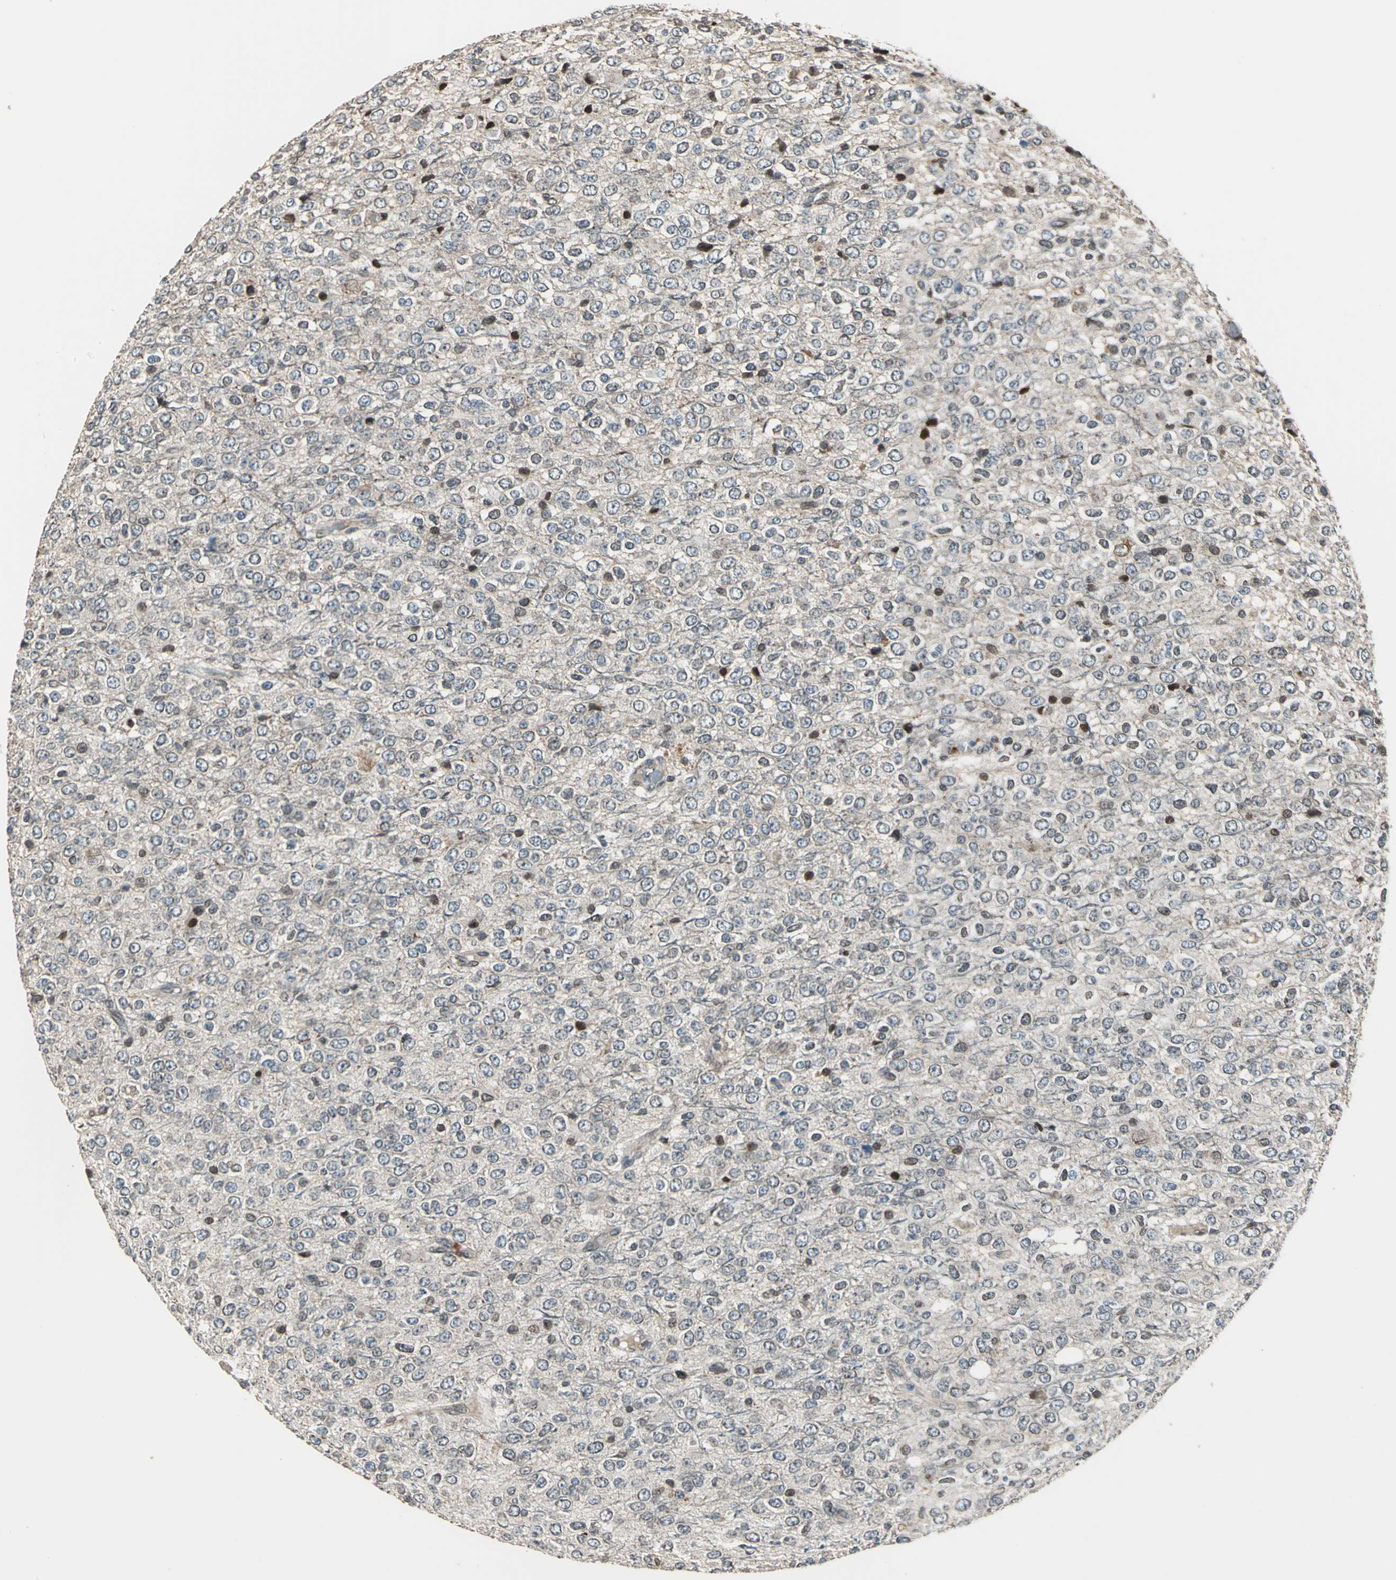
{"staining": {"intensity": "moderate", "quantity": "<25%", "location": "nuclear"}, "tissue": "glioma", "cell_type": "Tumor cells", "image_type": "cancer", "snomed": [{"axis": "morphology", "description": "Glioma, malignant, High grade"}, {"axis": "topography", "description": "pancreas cauda"}], "caption": "High-magnification brightfield microscopy of high-grade glioma (malignant) stained with DAB (brown) and counterstained with hematoxylin (blue). tumor cells exhibit moderate nuclear positivity is present in approximately<25% of cells. (DAB IHC, brown staining for protein, blue staining for nuclei).", "gene": "BRIP1", "patient": {"sex": "male", "age": 60}}